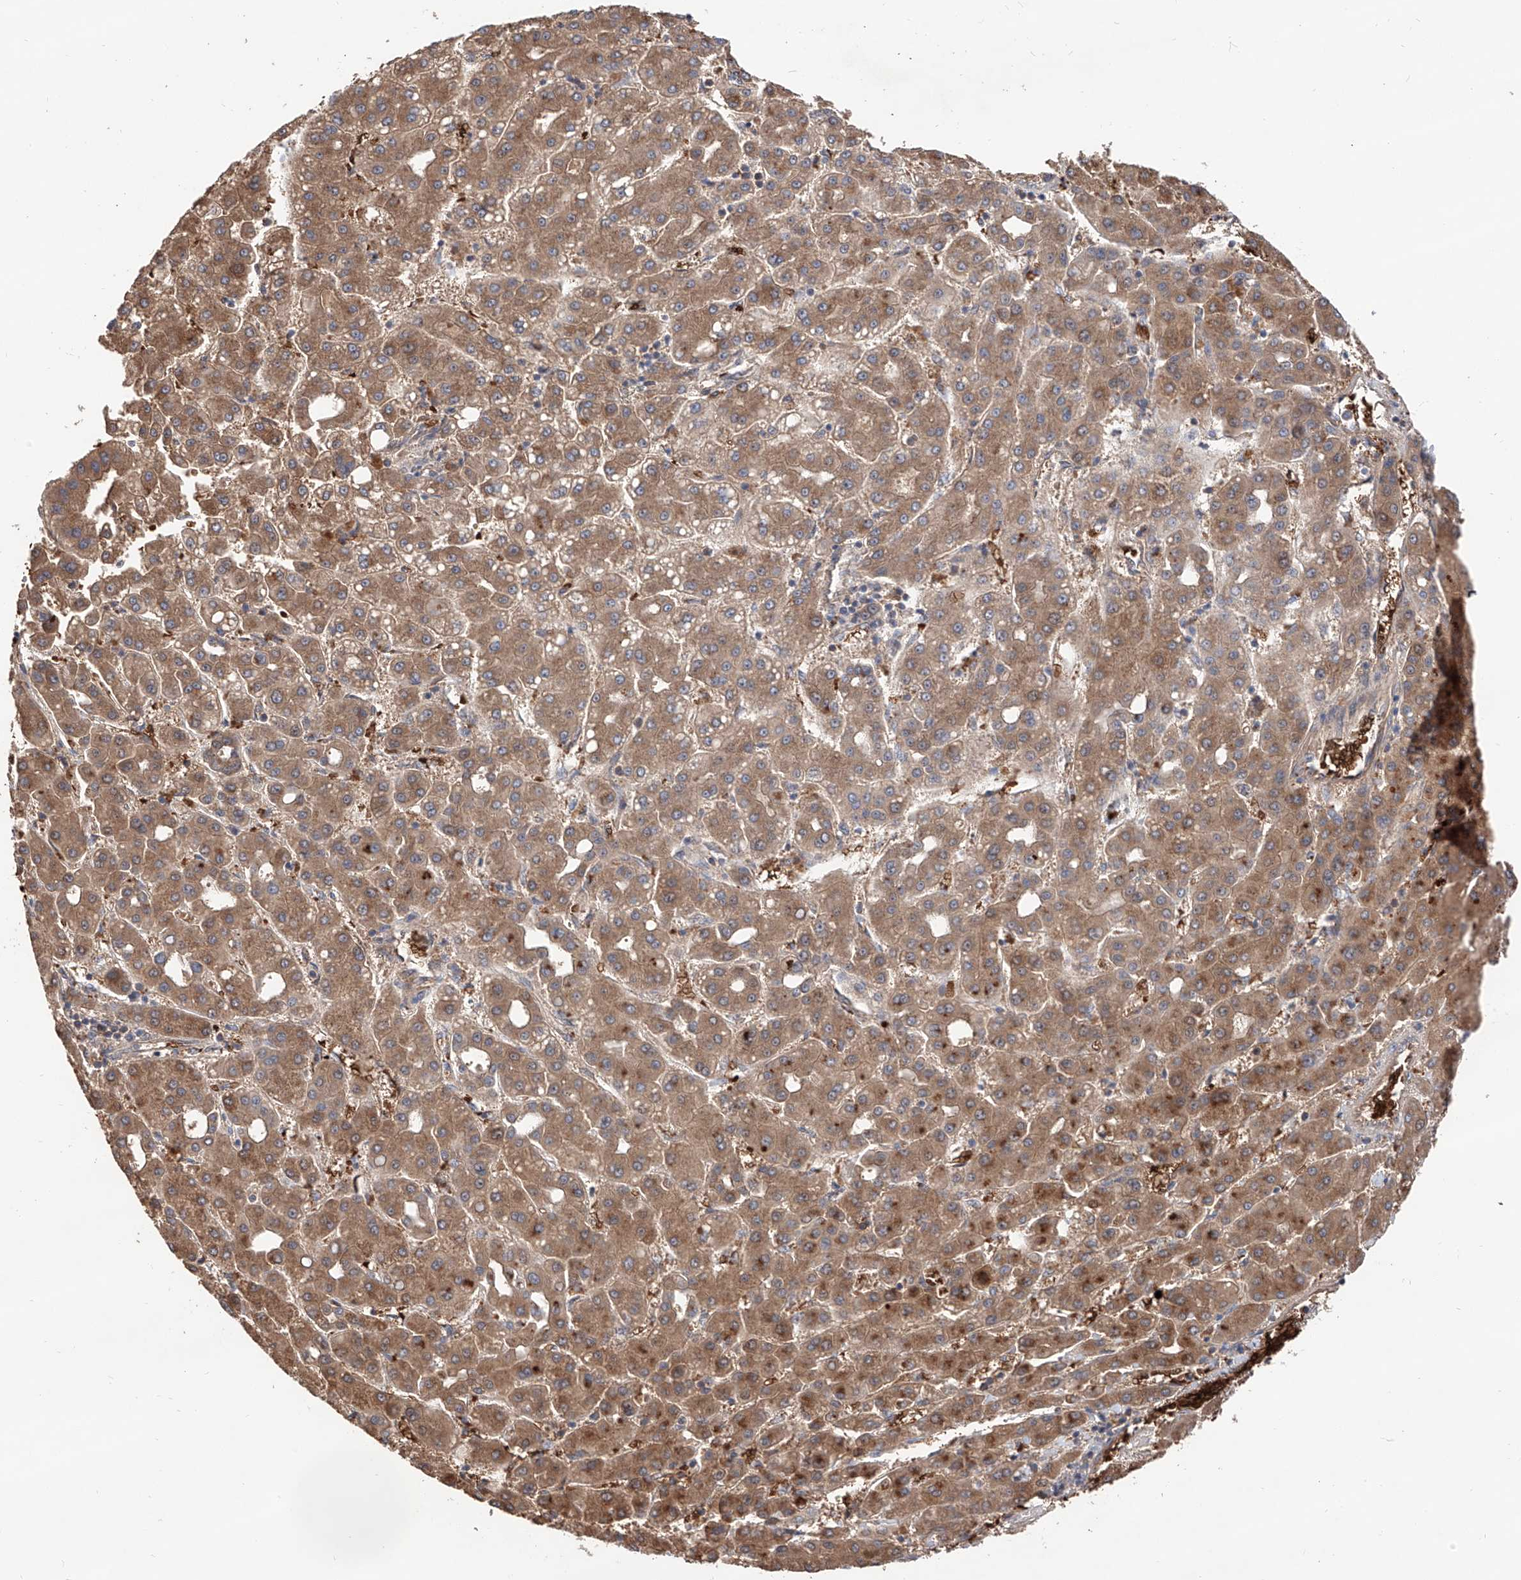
{"staining": {"intensity": "moderate", "quantity": ">75%", "location": "cytoplasmic/membranous"}, "tissue": "liver cancer", "cell_type": "Tumor cells", "image_type": "cancer", "snomed": [{"axis": "morphology", "description": "Carcinoma, Hepatocellular, NOS"}, {"axis": "topography", "description": "Liver"}], "caption": "There is medium levels of moderate cytoplasmic/membranous staining in tumor cells of liver cancer (hepatocellular carcinoma), as demonstrated by immunohistochemical staining (brown color).", "gene": "EDN1", "patient": {"sex": "male", "age": 65}}